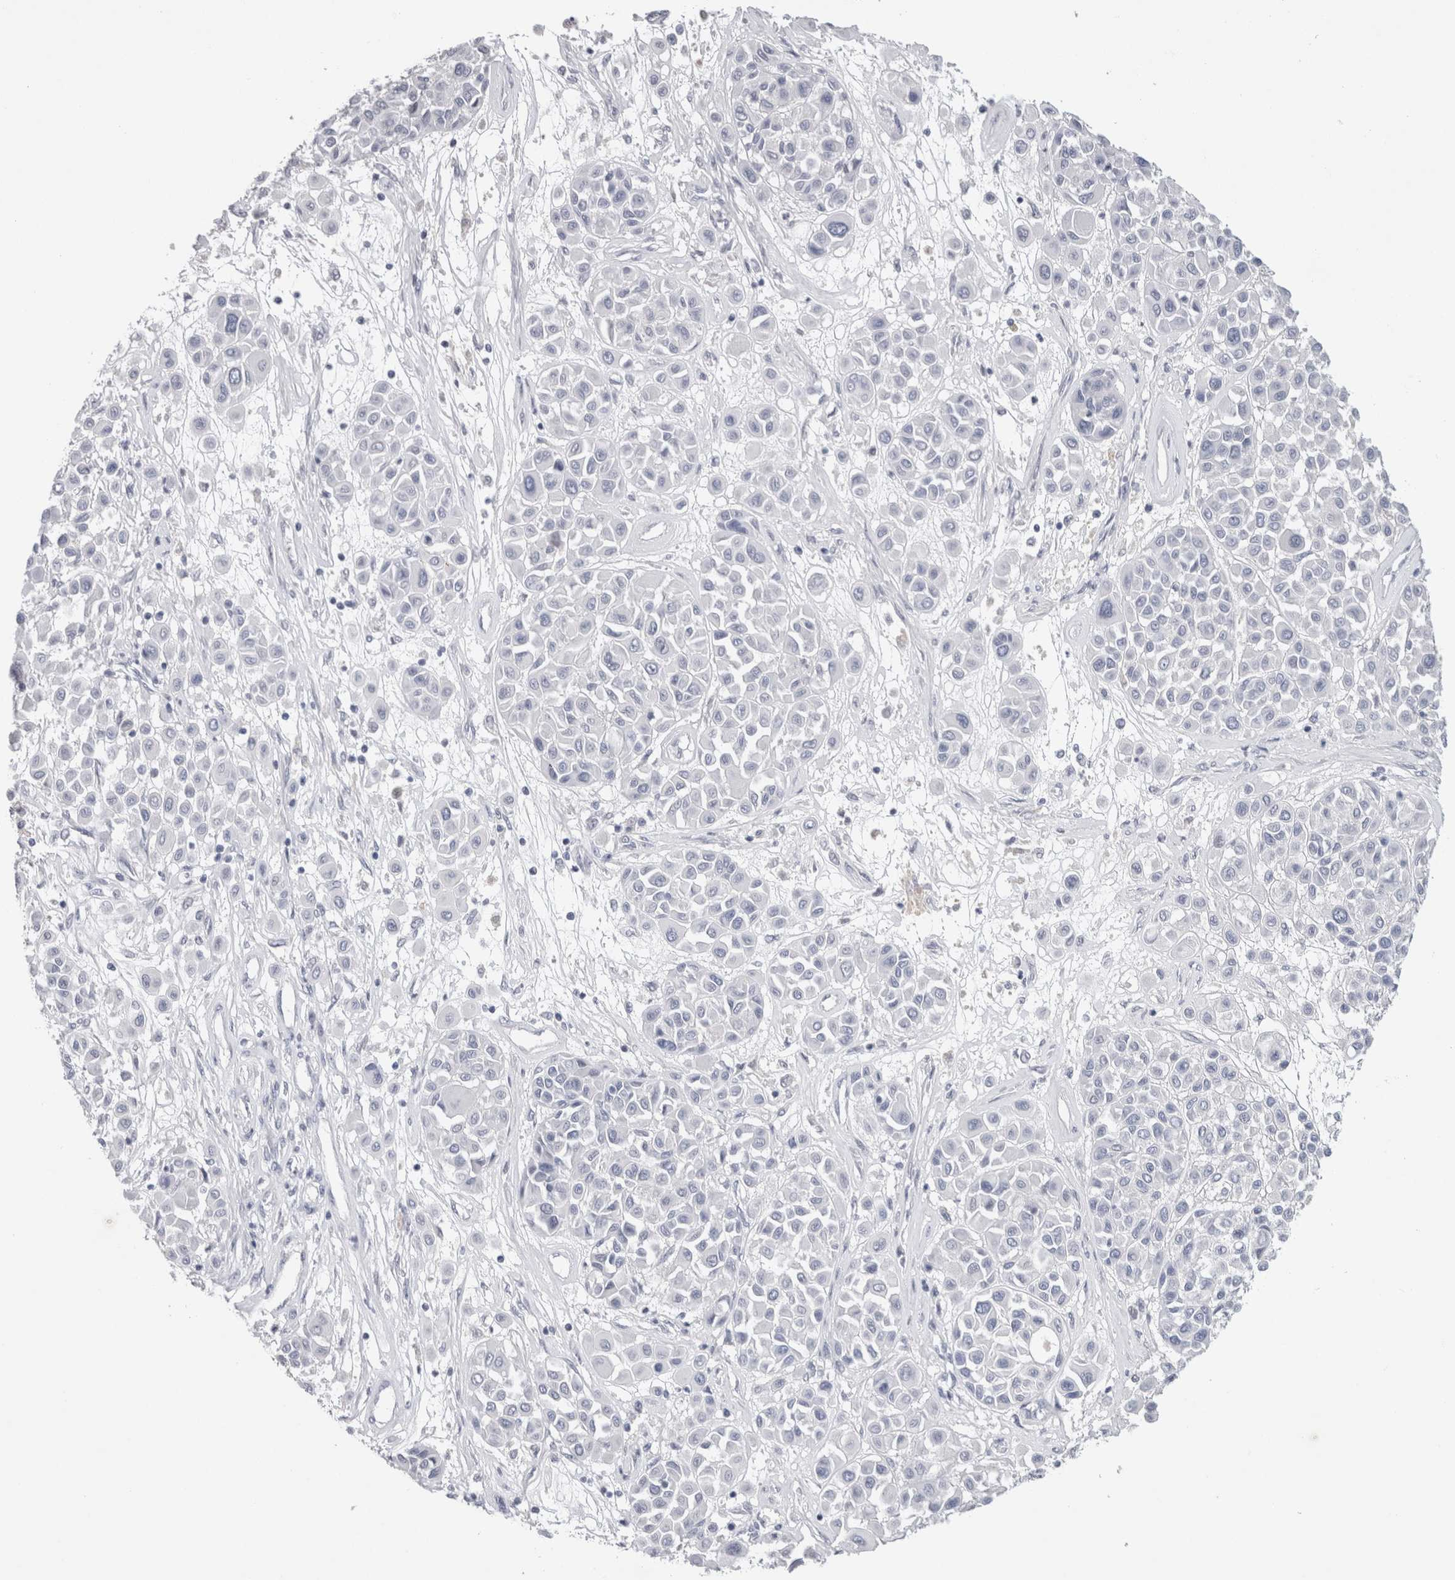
{"staining": {"intensity": "negative", "quantity": "none", "location": "none"}, "tissue": "melanoma", "cell_type": "Tumor cells", "image_type": "cancer", "snomed": [{"axis": "morphology", "description": "Malignant melanoma, Metastatic site"}, {"axis": "topography", "description": "Soft tissue"}], "caption": "Human malignant melanoma (metastatic site) stained for a protein using immunohistochemistry exhibits no expression in tumor cells.", "gene": "TONSL", "patient": {"sex": "male", "age": 41}}